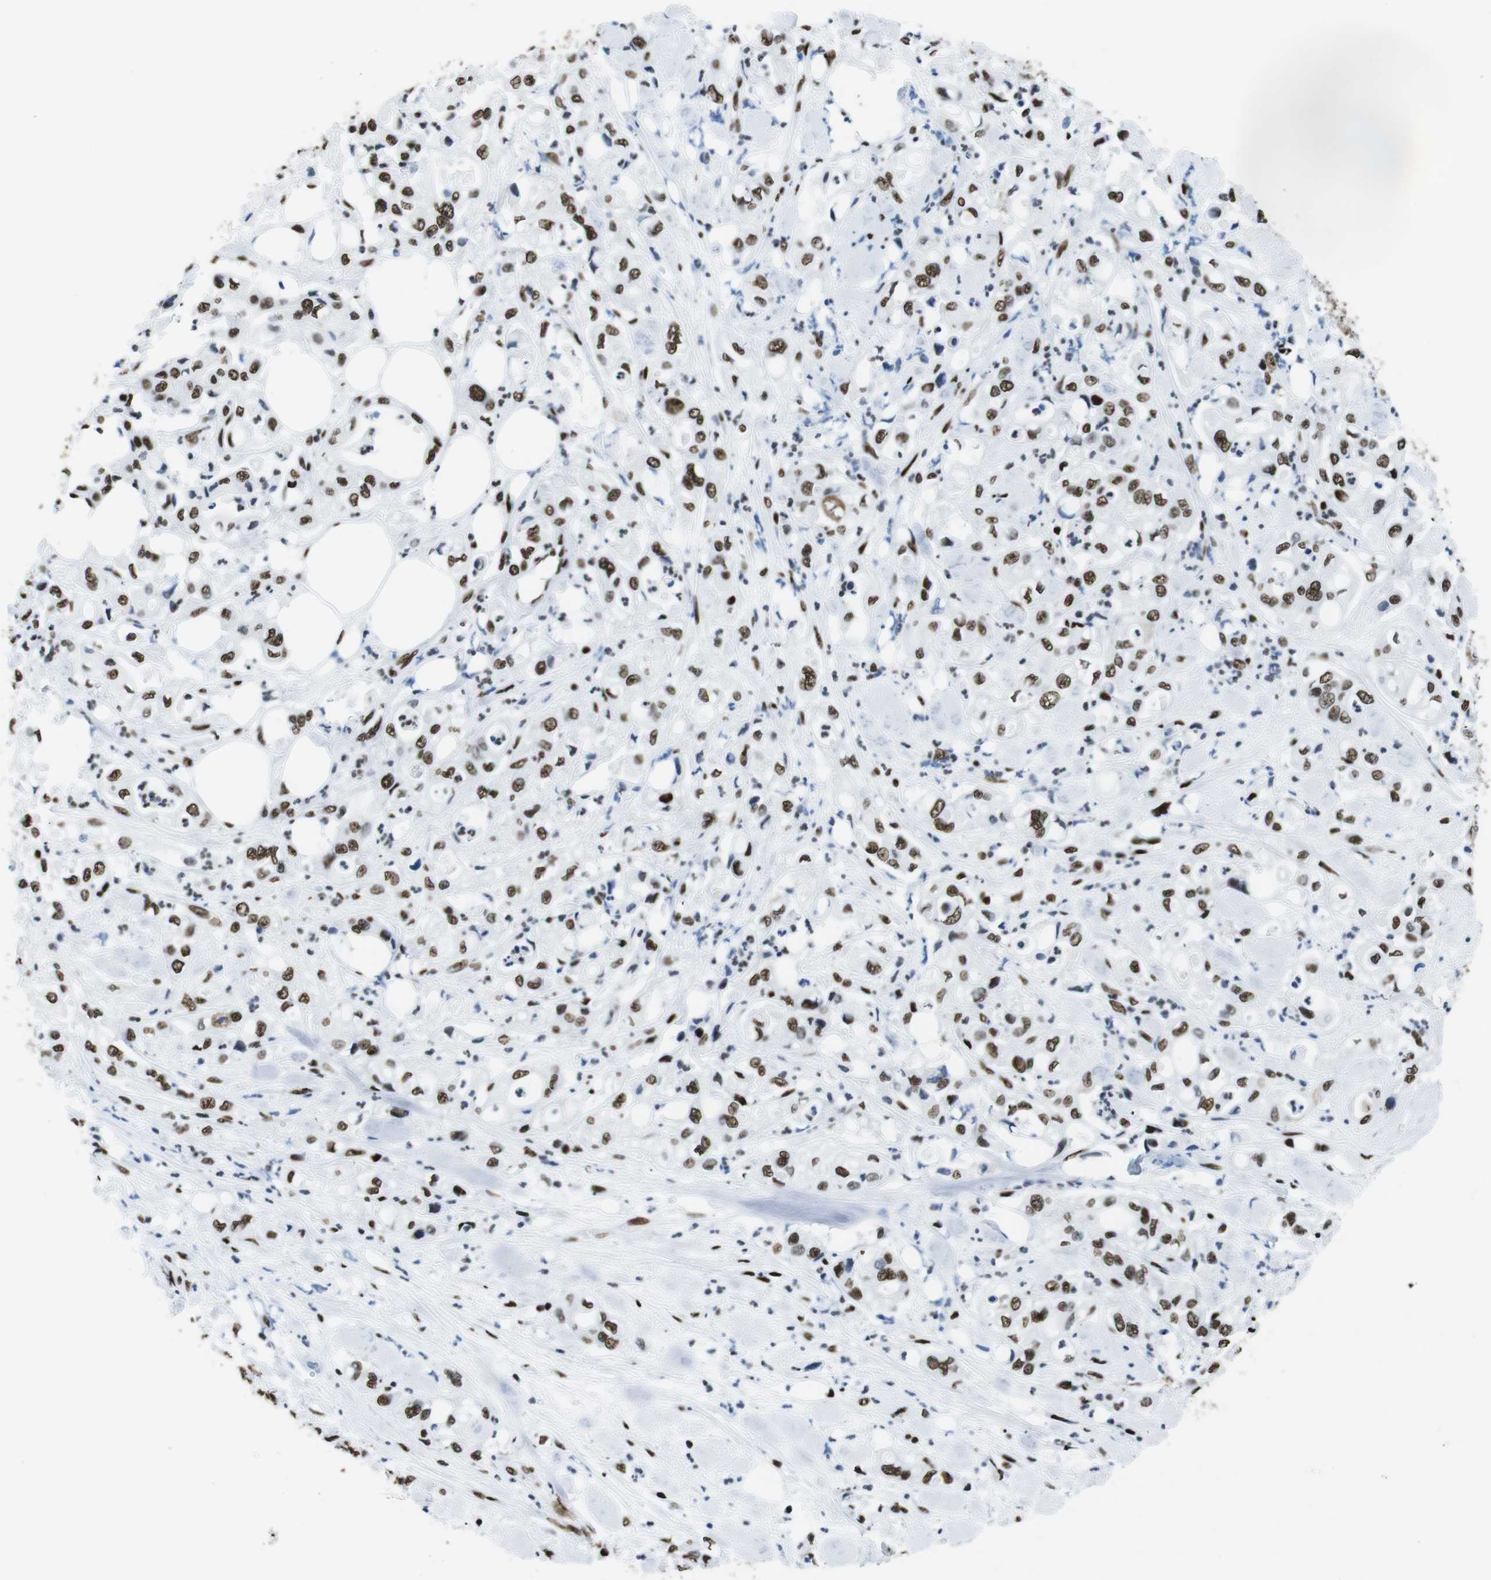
{"staining": {"intensity": "moderate", "quantity": ">75%", "location": "nuclear"}, "tissue": "pancreatic cancer", "cell_type": "Tumor cells", "image_type": "cancer", "snomed": [{"axis": "morphology", "description": "Adenocarcinoma, NOS"}, {"axis": "topography", "description": "Pancreas"}], "caption": "Pancreatic cancer (adenocarcinoma) was stained to show a protein in brown. There is medium levels of moderate nuclear positivity in approximately >75% of tumor cells. (Brightfield microscopy of DAB IHC at high magnification).", "gene": "CITED2", "patient": {"sex": "male", "age": 70}}